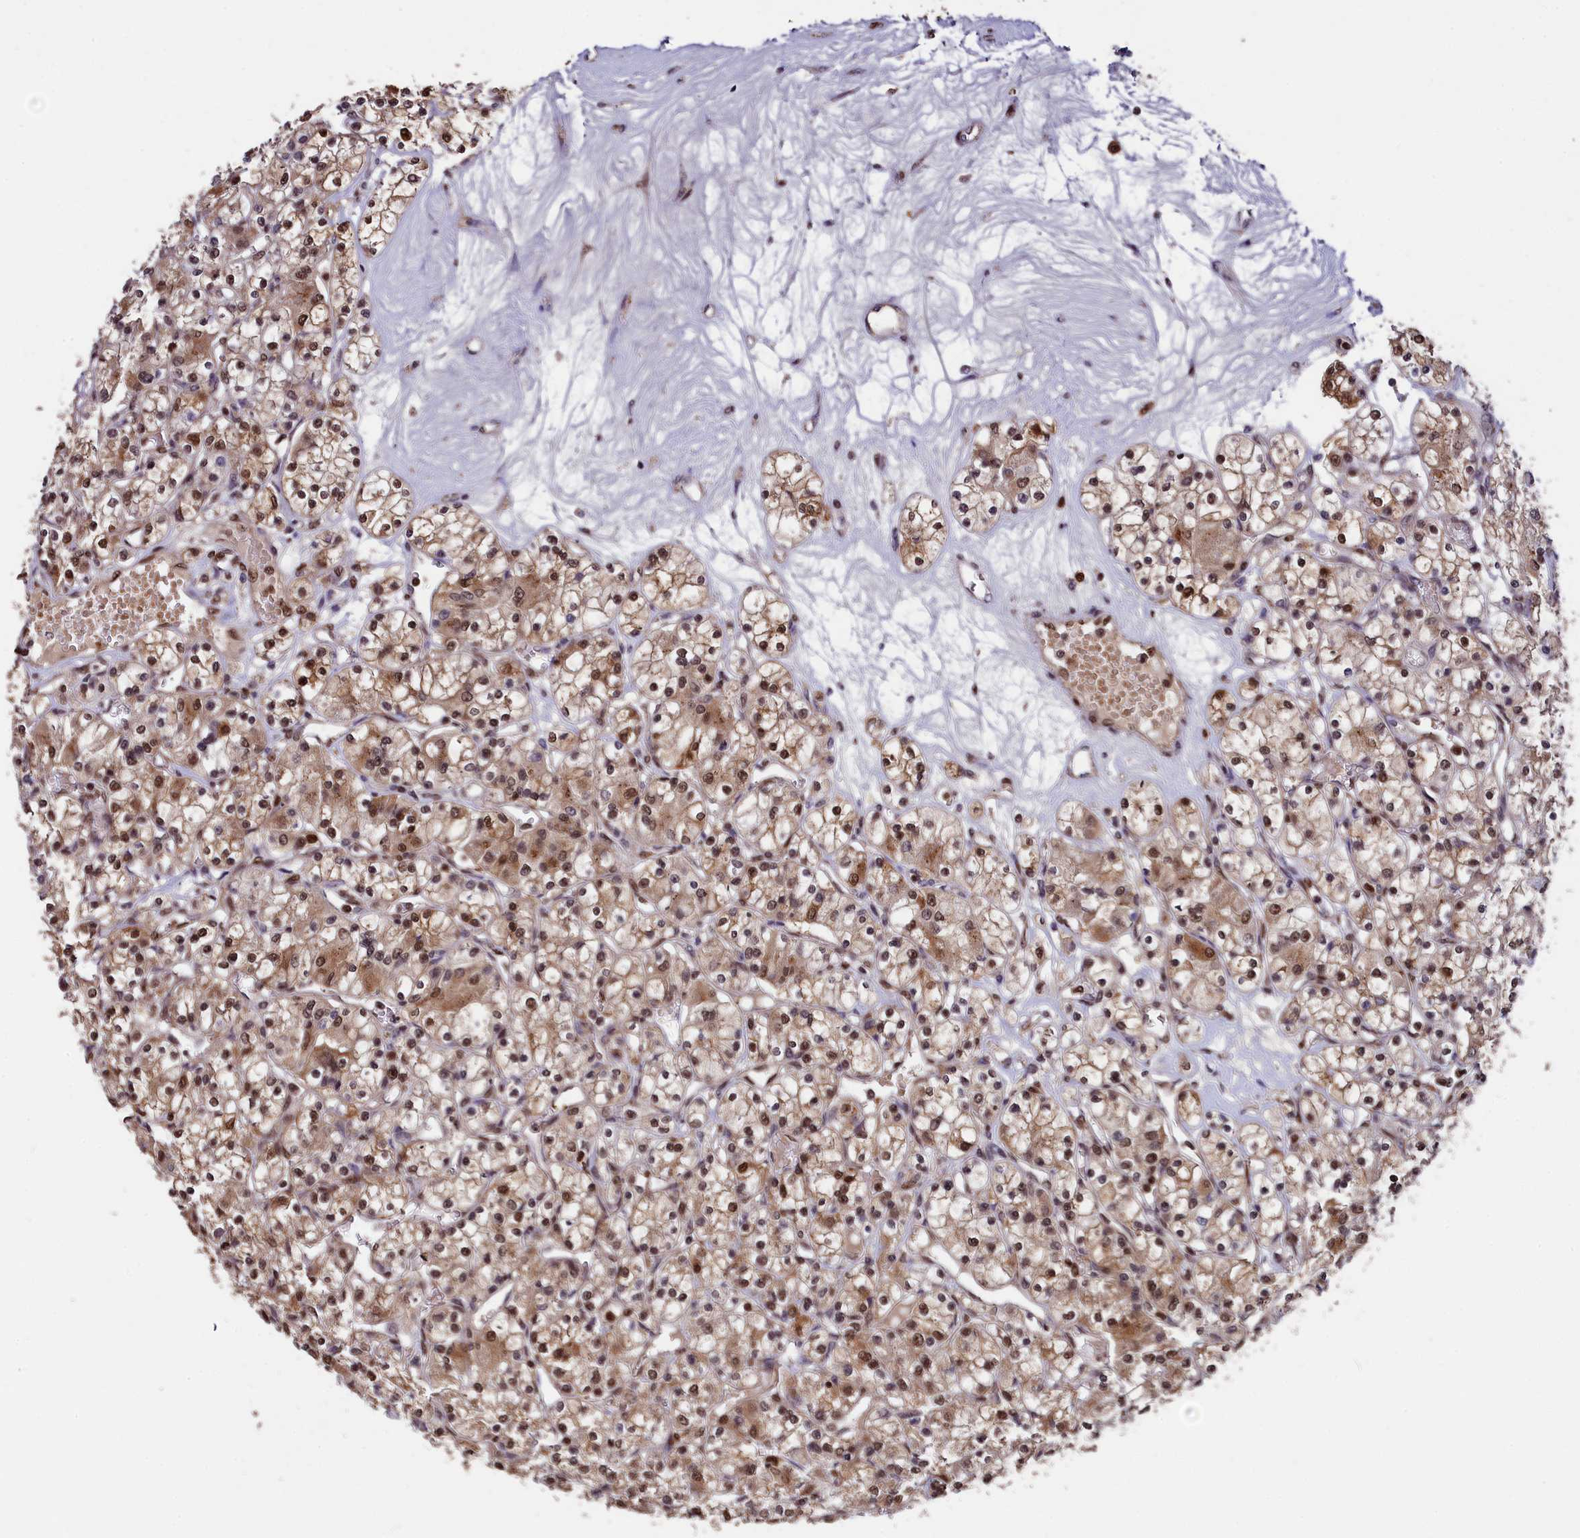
{"staining": {"intensity": "moderate", "quantity": "25%-75%", "location": "cytoplasmic/membranous,nuclear"}, "tissue": "renal cancer", "cell_type": "Tumor cells", "image_type": "cancer", "snomed": [{"axis": "morphology", "description": "Adenocarcinoma, NOS"}, {"axis": "topography", "description": "Kidney"}], "caption": "The immunohistochemical stain highlights moderate cytoplasmic/membranous and nuclear expression in tumor cells of renal cancer (adenocarcinoma) tissue. The staining is performed using DAB brown chromogen to label protein expression. The nuclei are counter-stained blue using hematoxylin.", "gene": "ADRM1", "patient": {"sex": "female", "age": 59}}